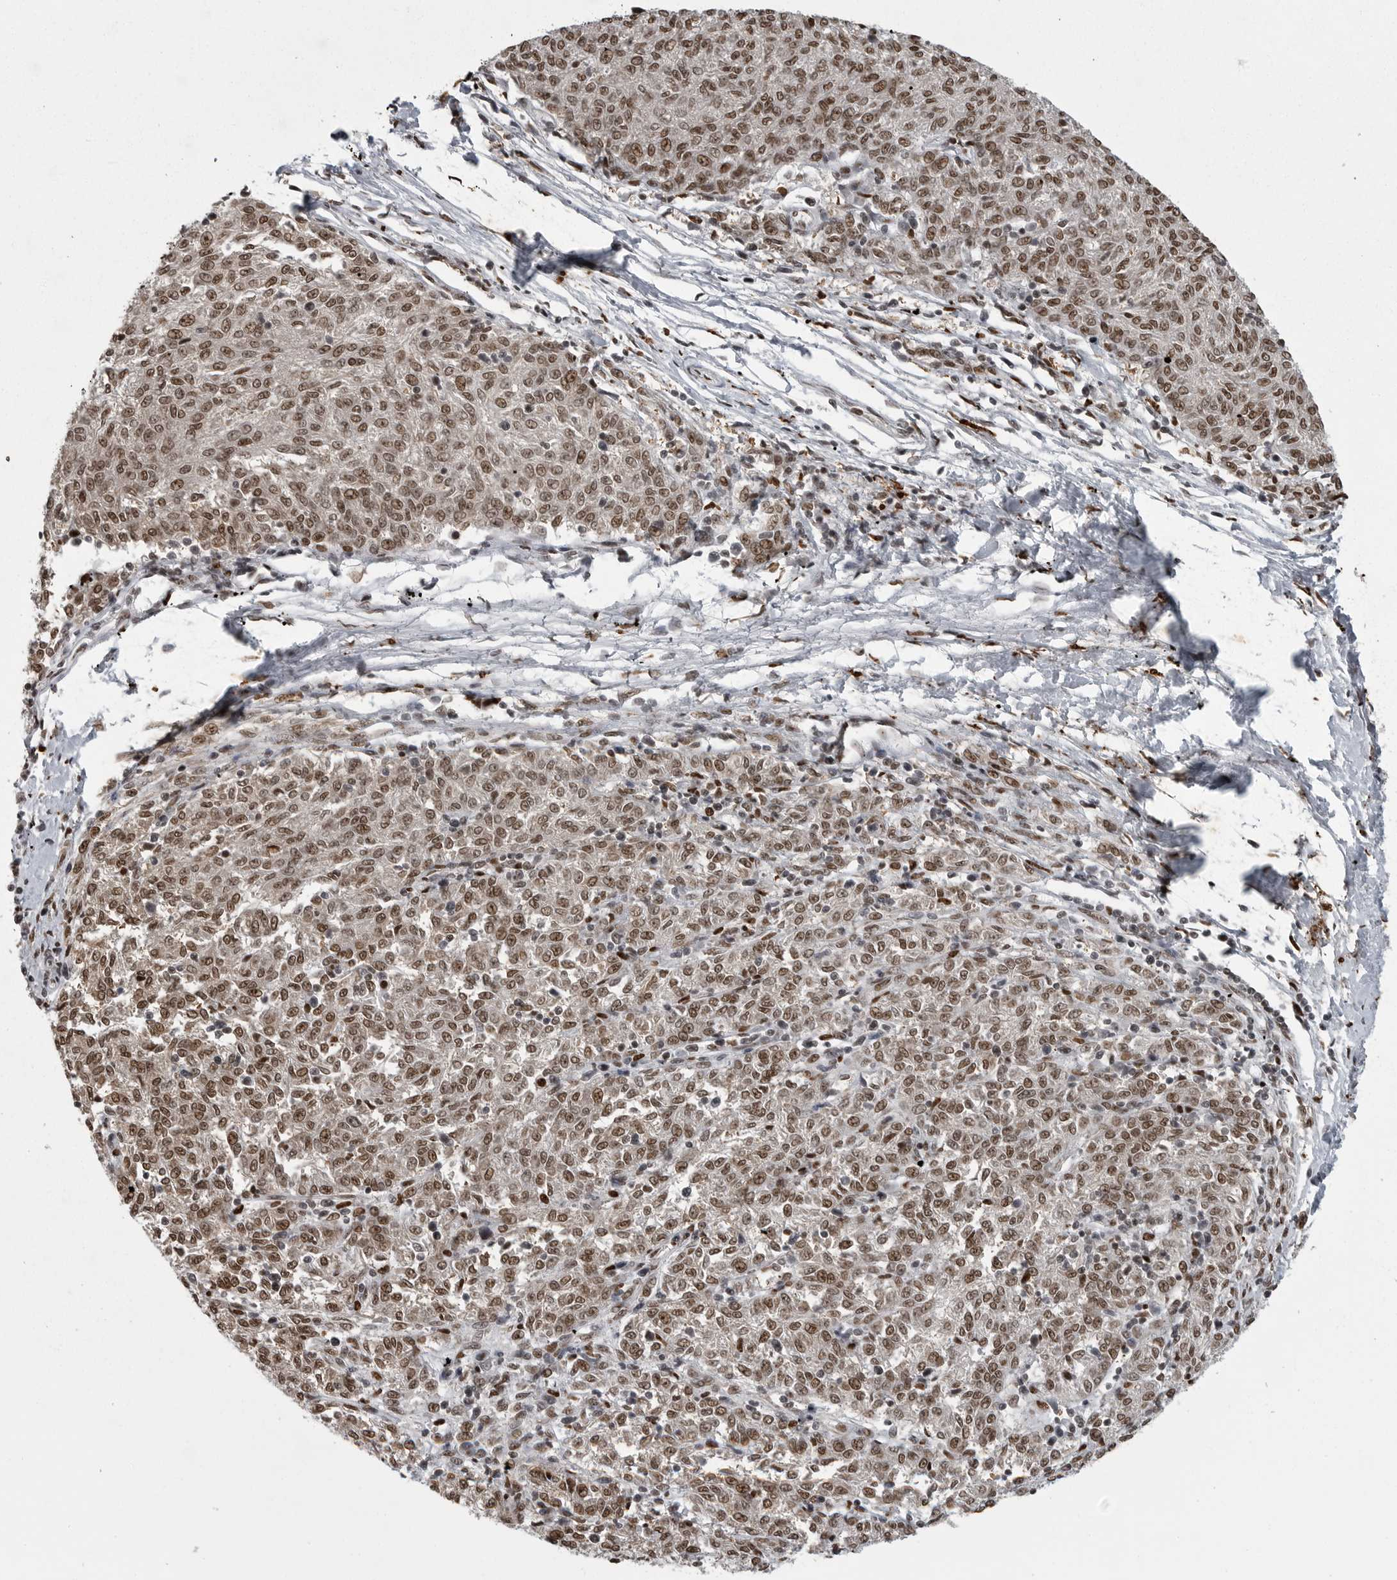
{"staining": {"intensity": "moderate", "quantity": ">75%", "location": "nuclear"}, "tissue": "melanoma", "cell_type": "Tumor cells", "image_type": "cancer", "snomed": [{"axis": "morphology", "description": "Malignant melanoma, NOS"}, {"axis": "topography", "description": "Skin"}], "caption": "Human malignant melanoma stained for a protein (brown) demonstrates moderate nuclear positive positivity in approximately >75% of tumor cells.", "gene": "YAF2", "patient": {"sex": "female", "age": 72}}